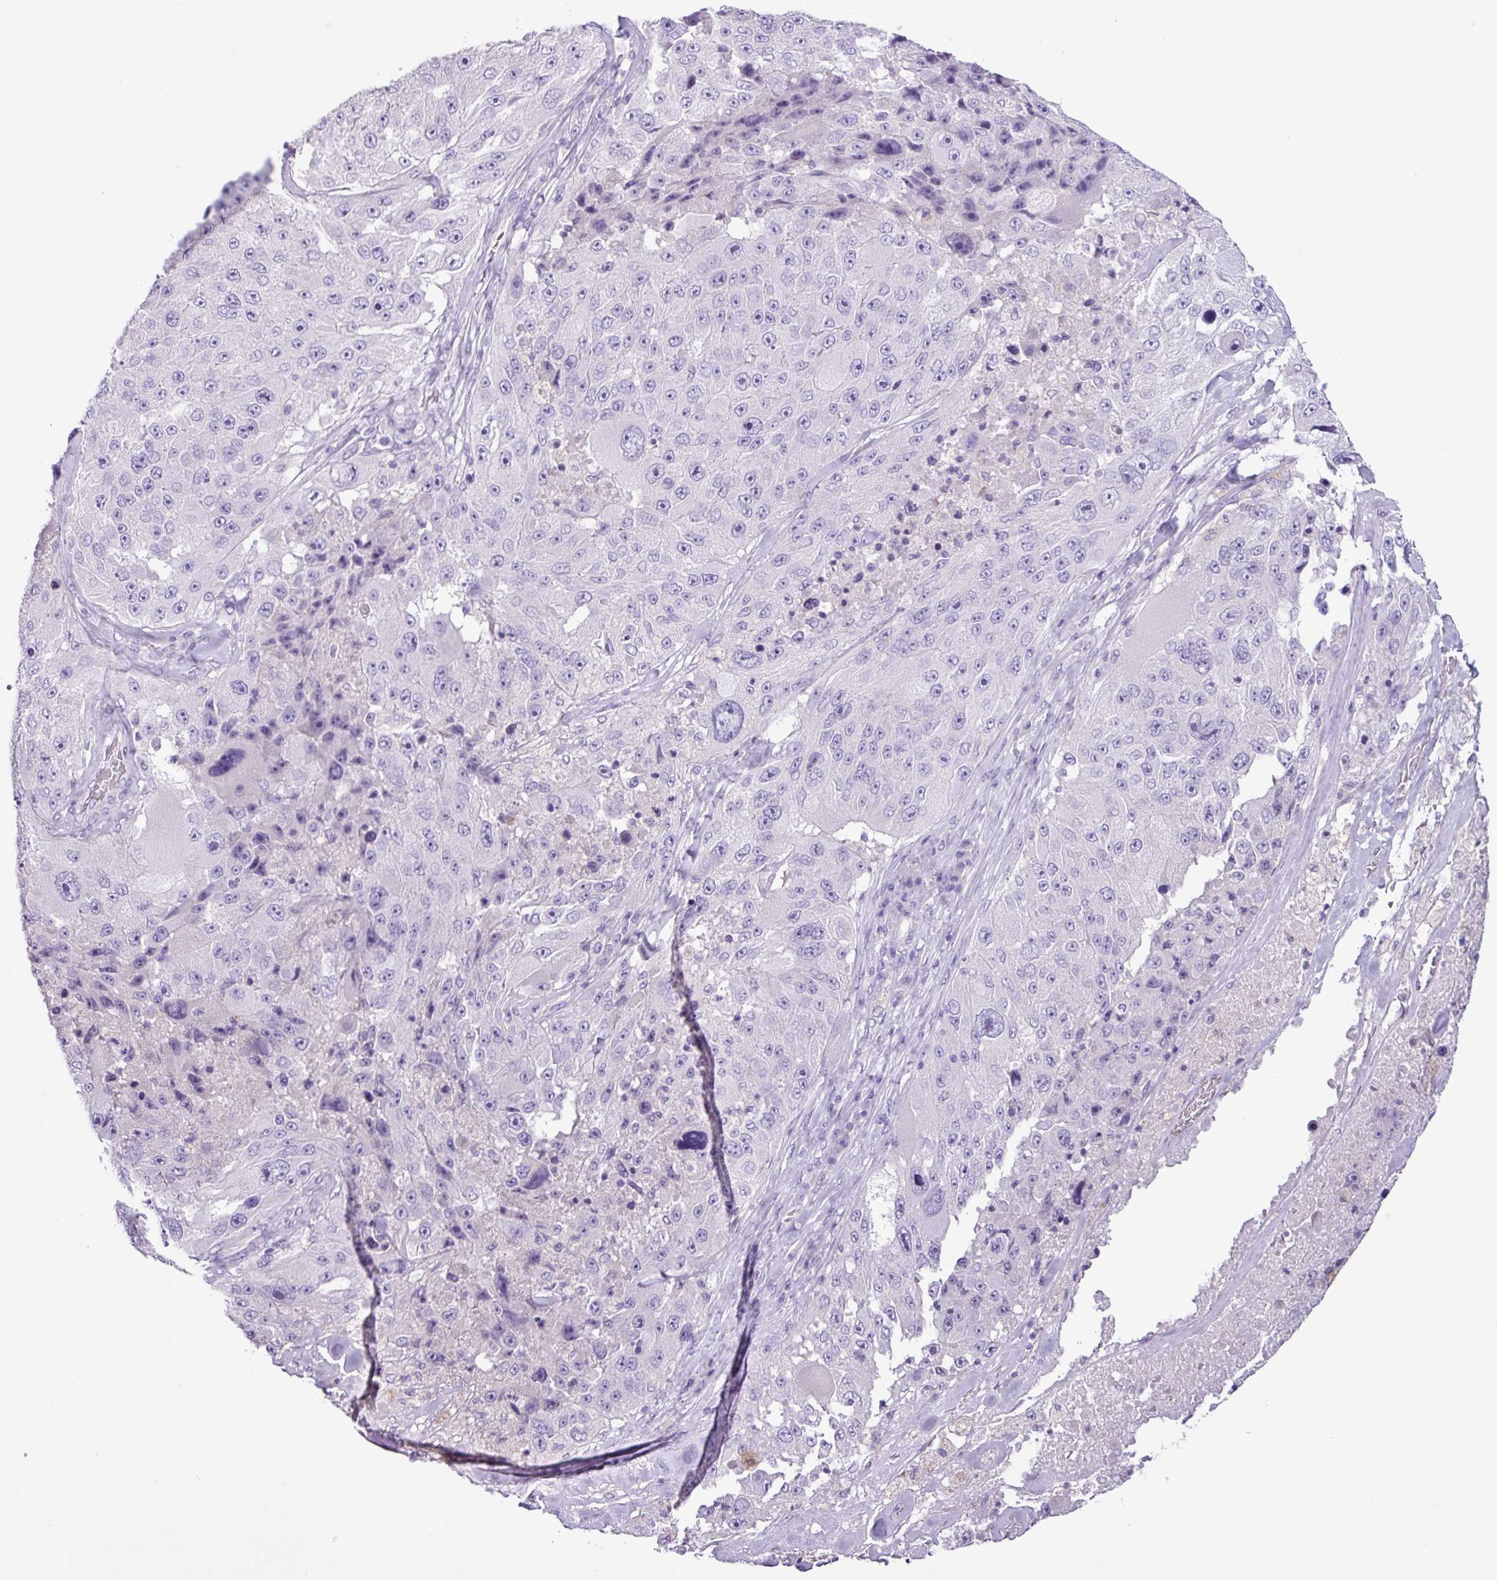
{"staining": {"intensity": "negative", "quantity": "none", "location": "none"}, "tissue": "melanoma", "cell_type": "Tumor cells", "image_type": "cancer", "snomed": [{"axis": "morphology", "description": "Malignant melanoma, Metastatic site"}, {"axis": "topography", "description": "Lymph node"}], "caption": "Melanoma stained for a protein using immunohistochemistry reveals no positivity tumor cells.", "gene": "CYSTM1", "patient": {"sex": "male", "age": 62}}